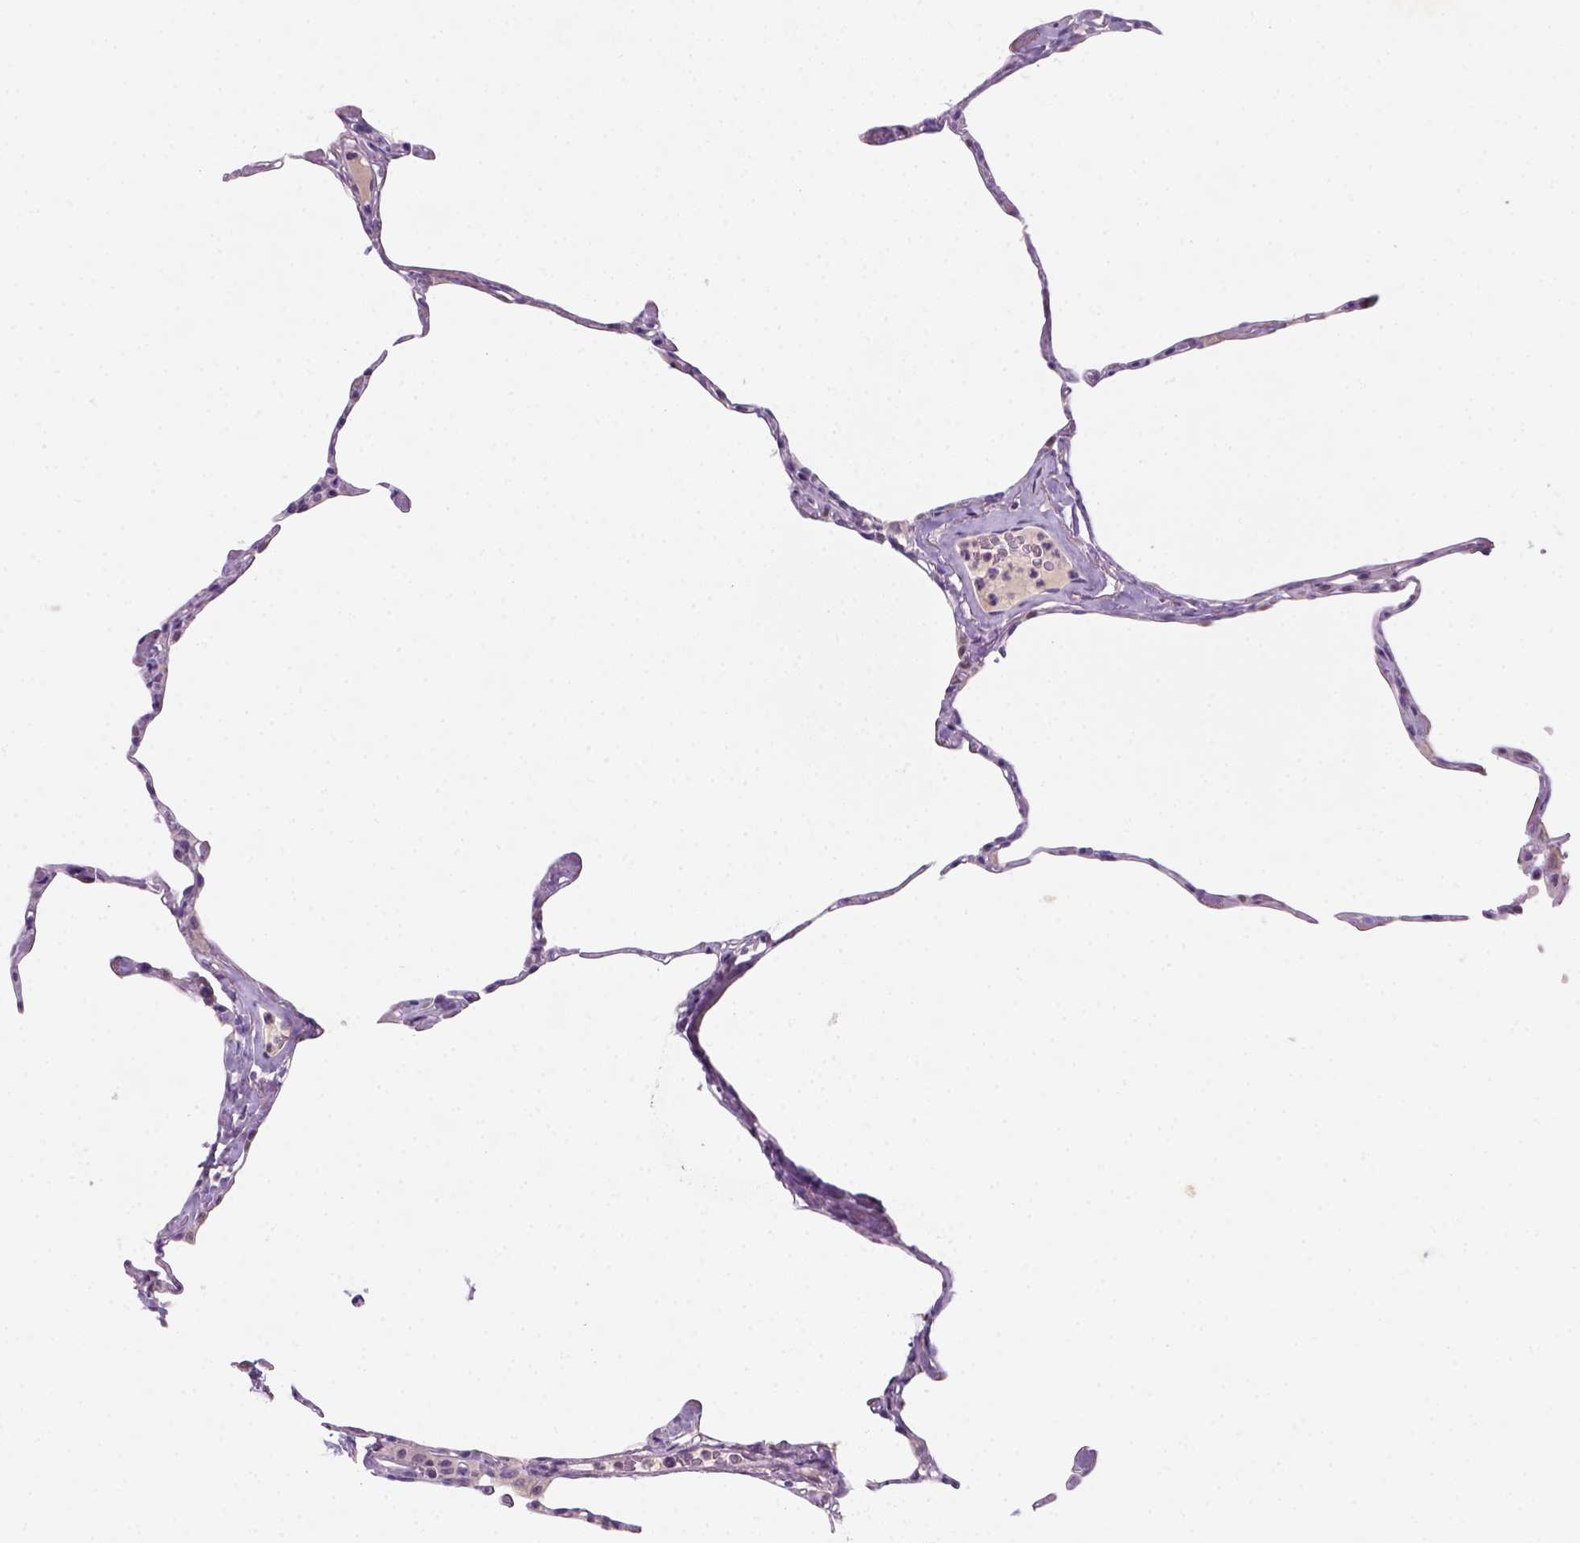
{"staining": {"intensity": "moderate", "quantity": "<25%", "location": "nuclear"}, "tissue": "lung", "cell_type": "Alveolar cells", "image_type": "normal", "snomed": [{"axis": "morphology", "description": "Normal tissue, NOS"}, {"axis": "topography", "description": "Lung"}], "caption": "This photomicrograph reveals immunohistochemistry (IHC) staining of benign human lung, with low moderate nuclear staining in approximately <25% of alveolar cells.", "gene": "ZMAT4", "patient": {"sex": "male", "age": 65}}